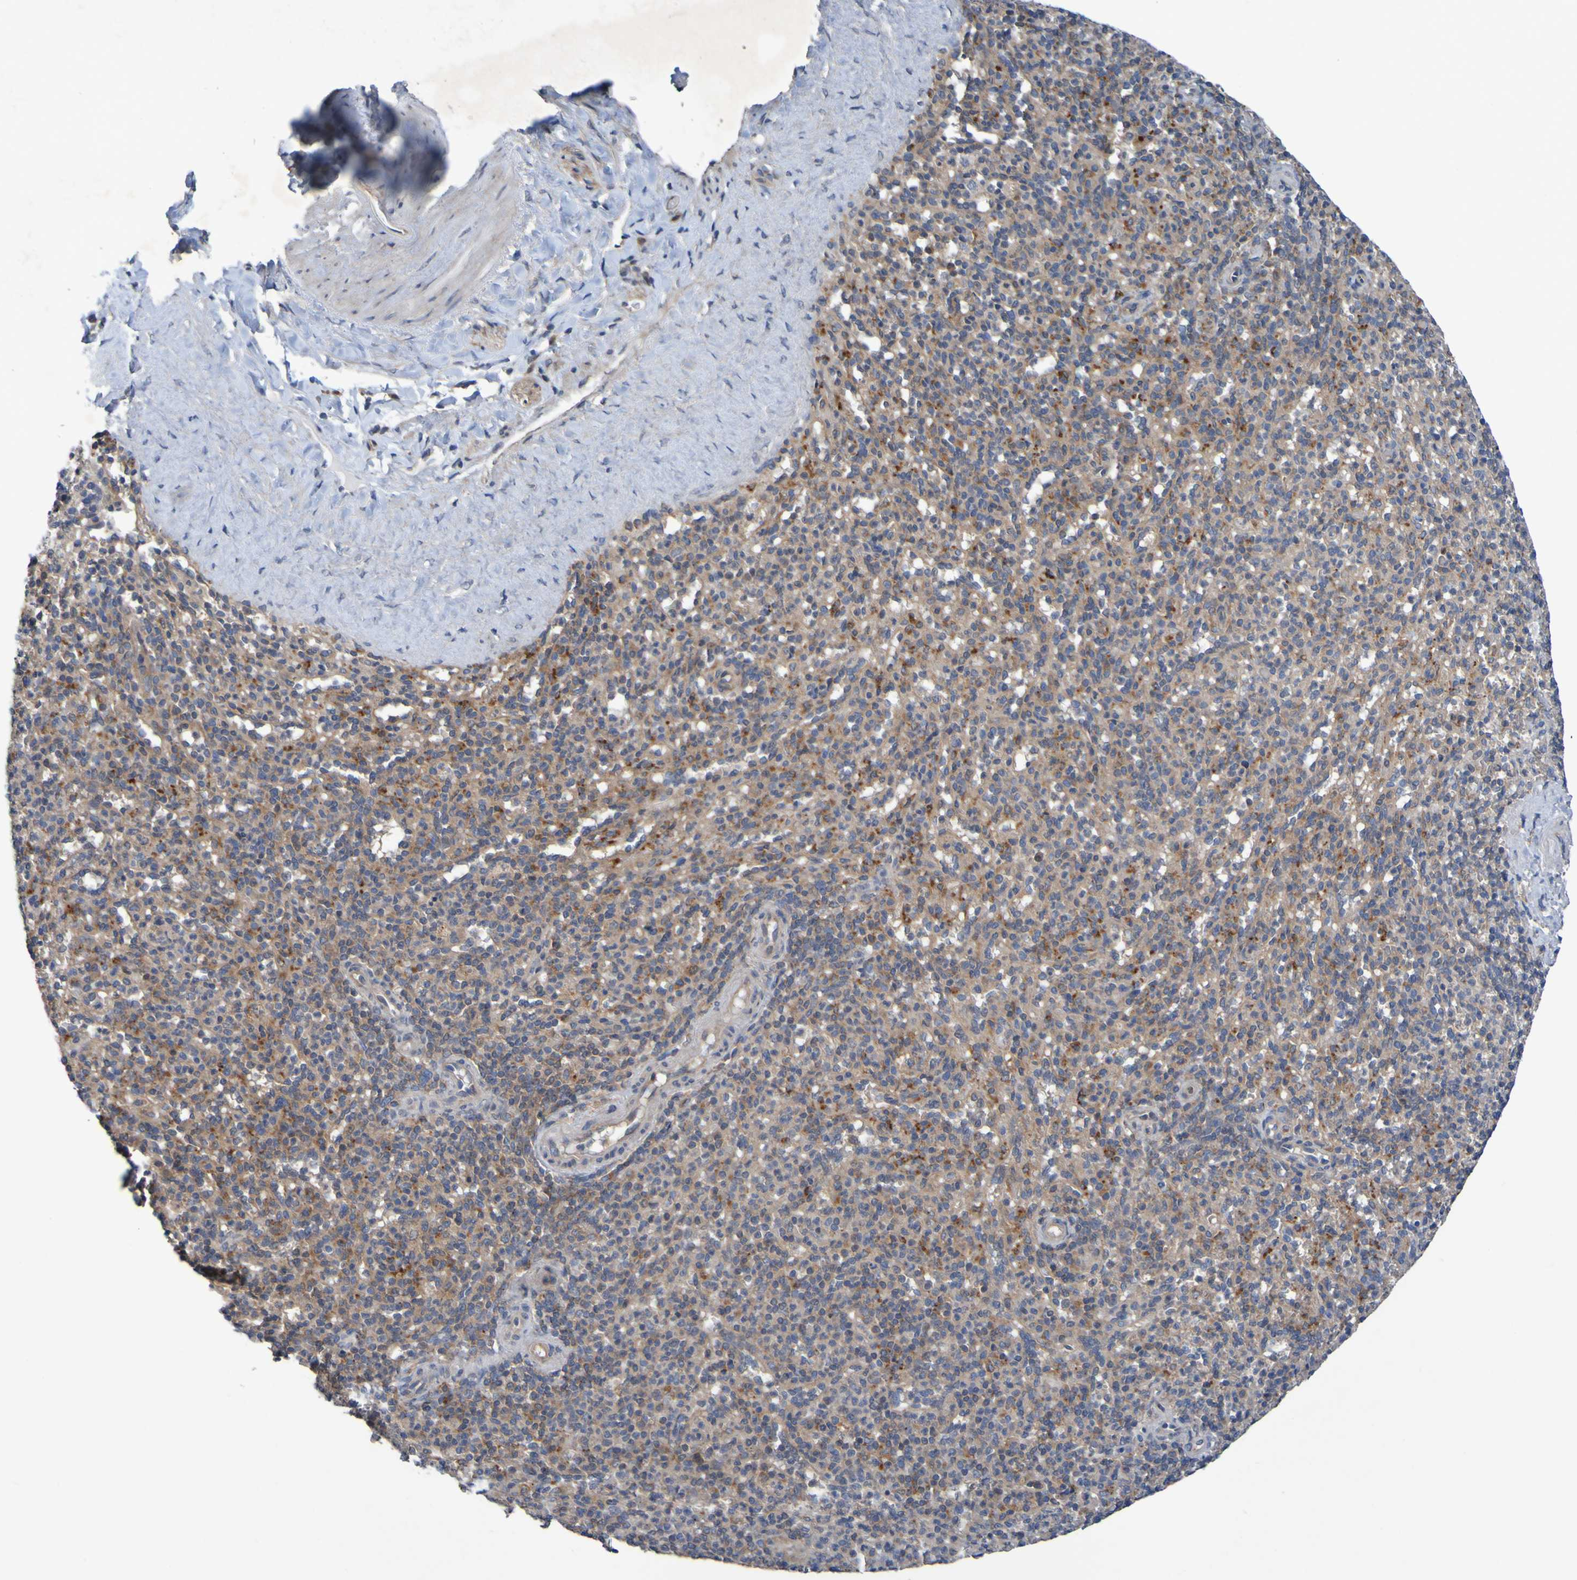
{"staining": {"intensity": "weak", "quantity": ">75%", "location": "cytoplasmic/membranous"}, "tissue": "spleen", "cell_type": "Cells in red pulp", "image_type": "normal", "snomed": [{"axis": "morphology", "description": "Normal tissue, NOS"}, {"axis": "topography", "description": "Spleen"}], "caption": "Immunohistochemistry (IHC) staining of unremarkable spleen, which demonstrates low levels of weak cytoplasmic/membranous expression in approximately >75% of cells in red pulp indicating weak cytoplasmic/membranous protein staining. The staining was performed using DAB (brown) for protein detection and nuclei were counterstained in hematoxylin (blue).", "gene": "SDK1", "patient": {"sex": "male", "age": 36}}